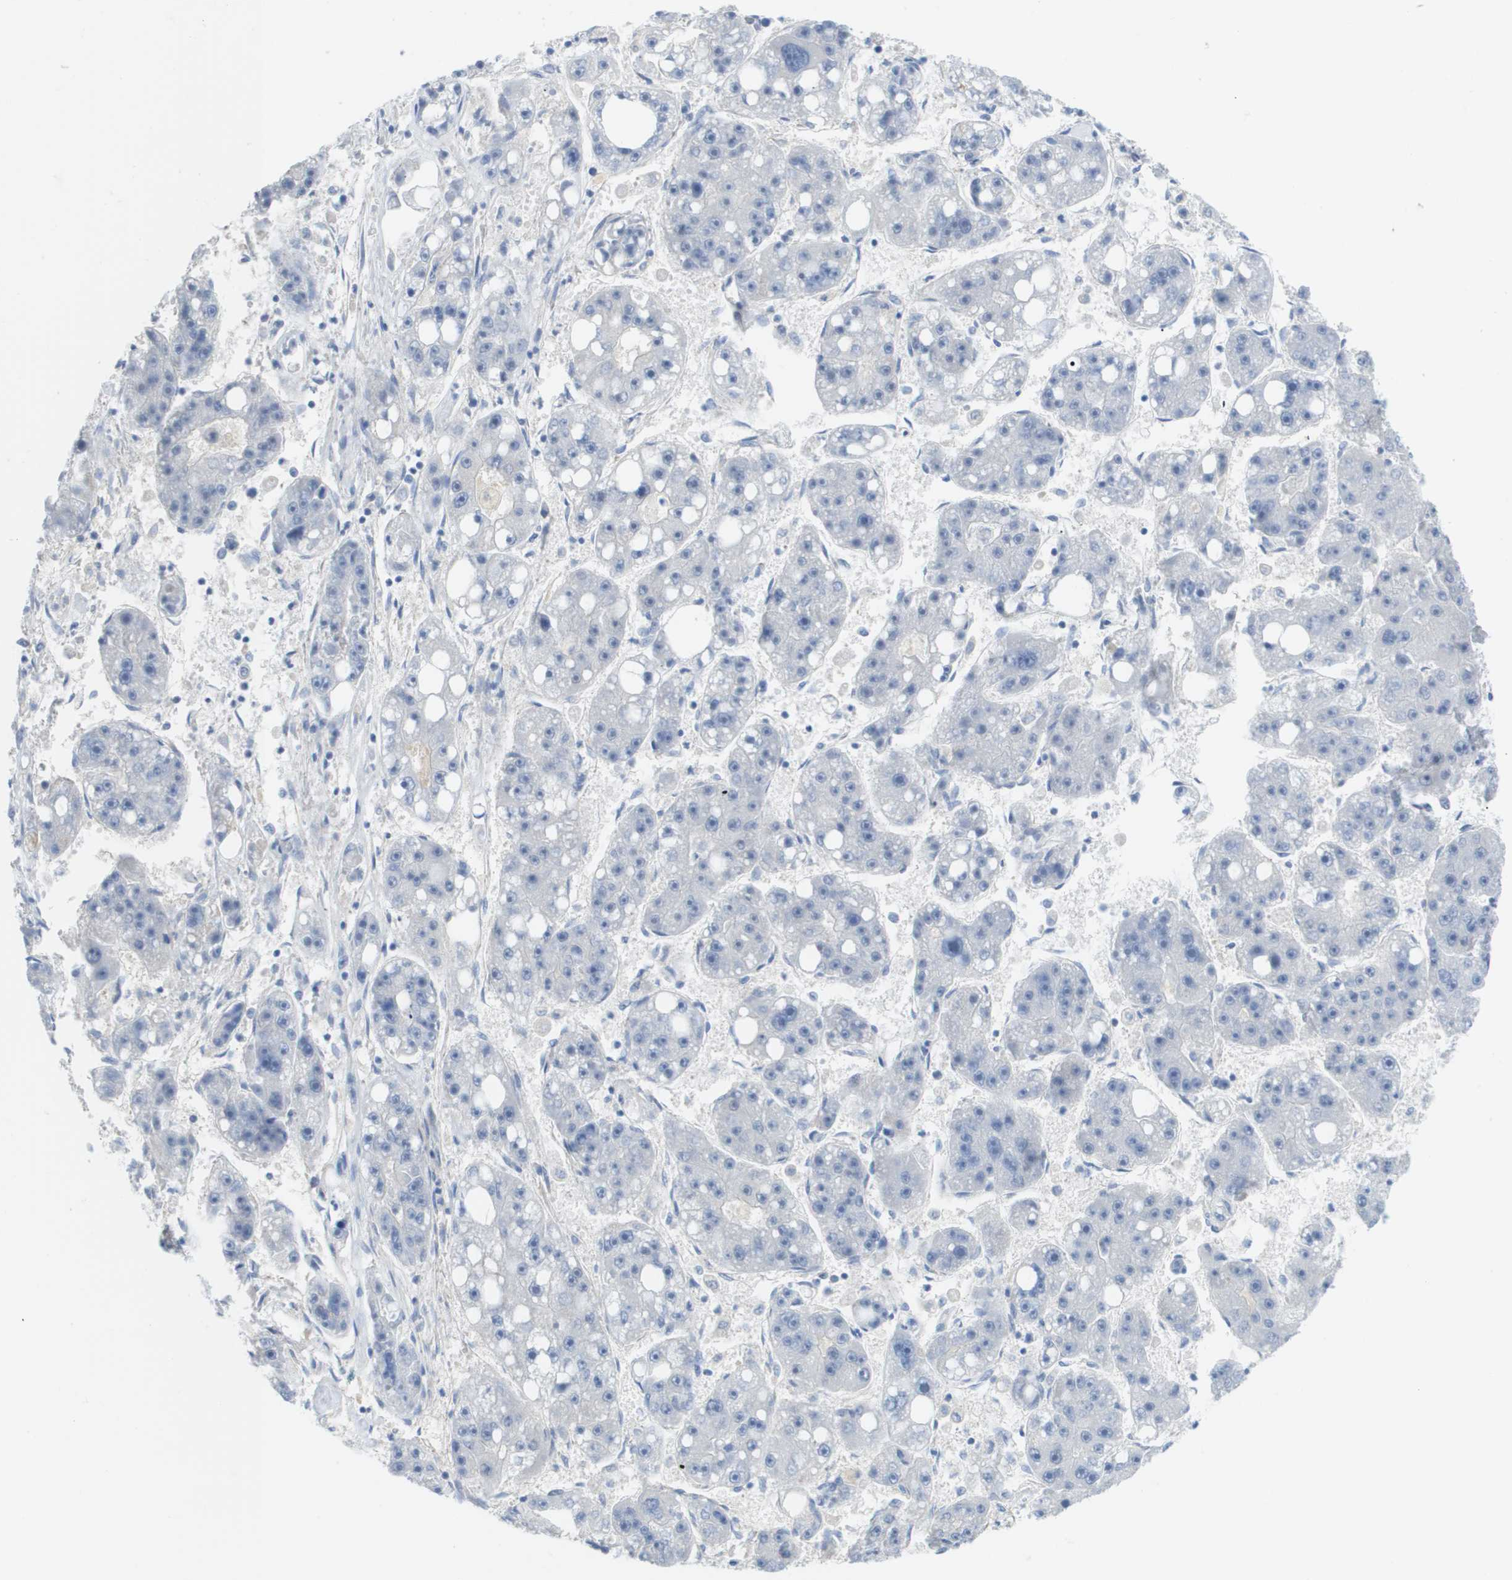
{"staining": {"intensity": "negative", "quantity": "none", "location": "none"}, "tissue": "liver cancer", "cell_type": "Tumor cells", "image_type": "cancer", "snomed": [{"axis": "morphology", "description": "Carcinoma, Hepatocellular, NOS"}, {"axis": "topography", "description": "Liver"}], "caption": "Image shows no significant protein expression in tumor cells of liver cancer (hepatocellular carcinoma).", "gene": "MYL3", "patient": {"sex": "female", "age": 61}}